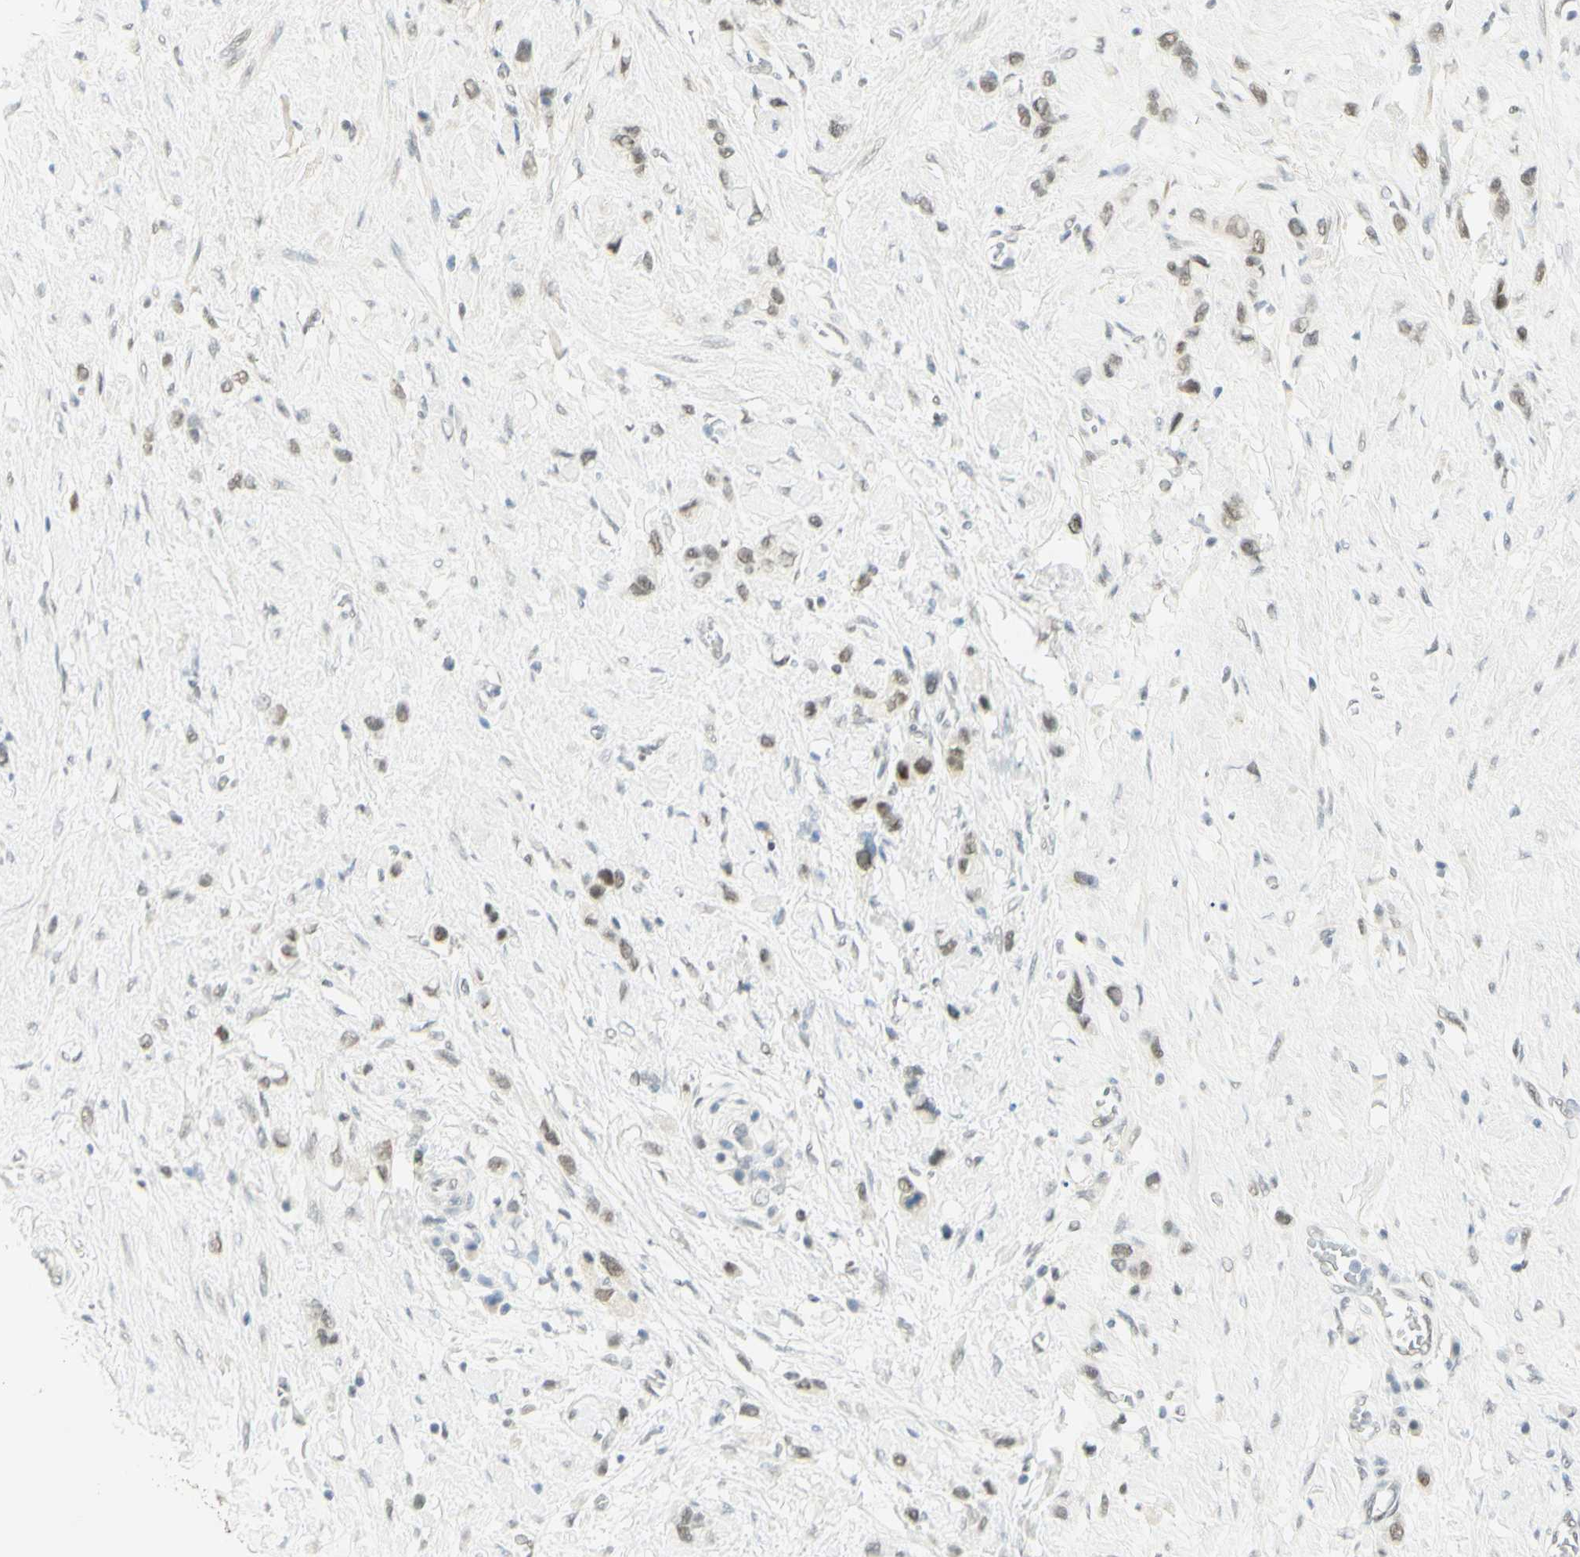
{"staining": {"intensity": "weak", "quantity": ">75%", "location": "nuclear"}, "tissue": "stomach cancer", "cell_type": "Tumor cells", "image_type": "cancer", "snomed": [{"axis": "morphology", "description": "Adenocarcinoma, NOS"}, {"axis": "morphology", "description": "Adenocarcinoma, High grade"}, {"axis": "topography", "description": "Stomach, upper"}, {"axis": "topography", "description": "Stomach, lower"}], "caption": "High-grade adenocarcinoma (stomach) was stained to show a protein in brown. There is low levels of weak nuclear staining in approximately >75% of tumor cells.", "gene": "PMS2", "patient": {"sex": "female", "age": 65}}